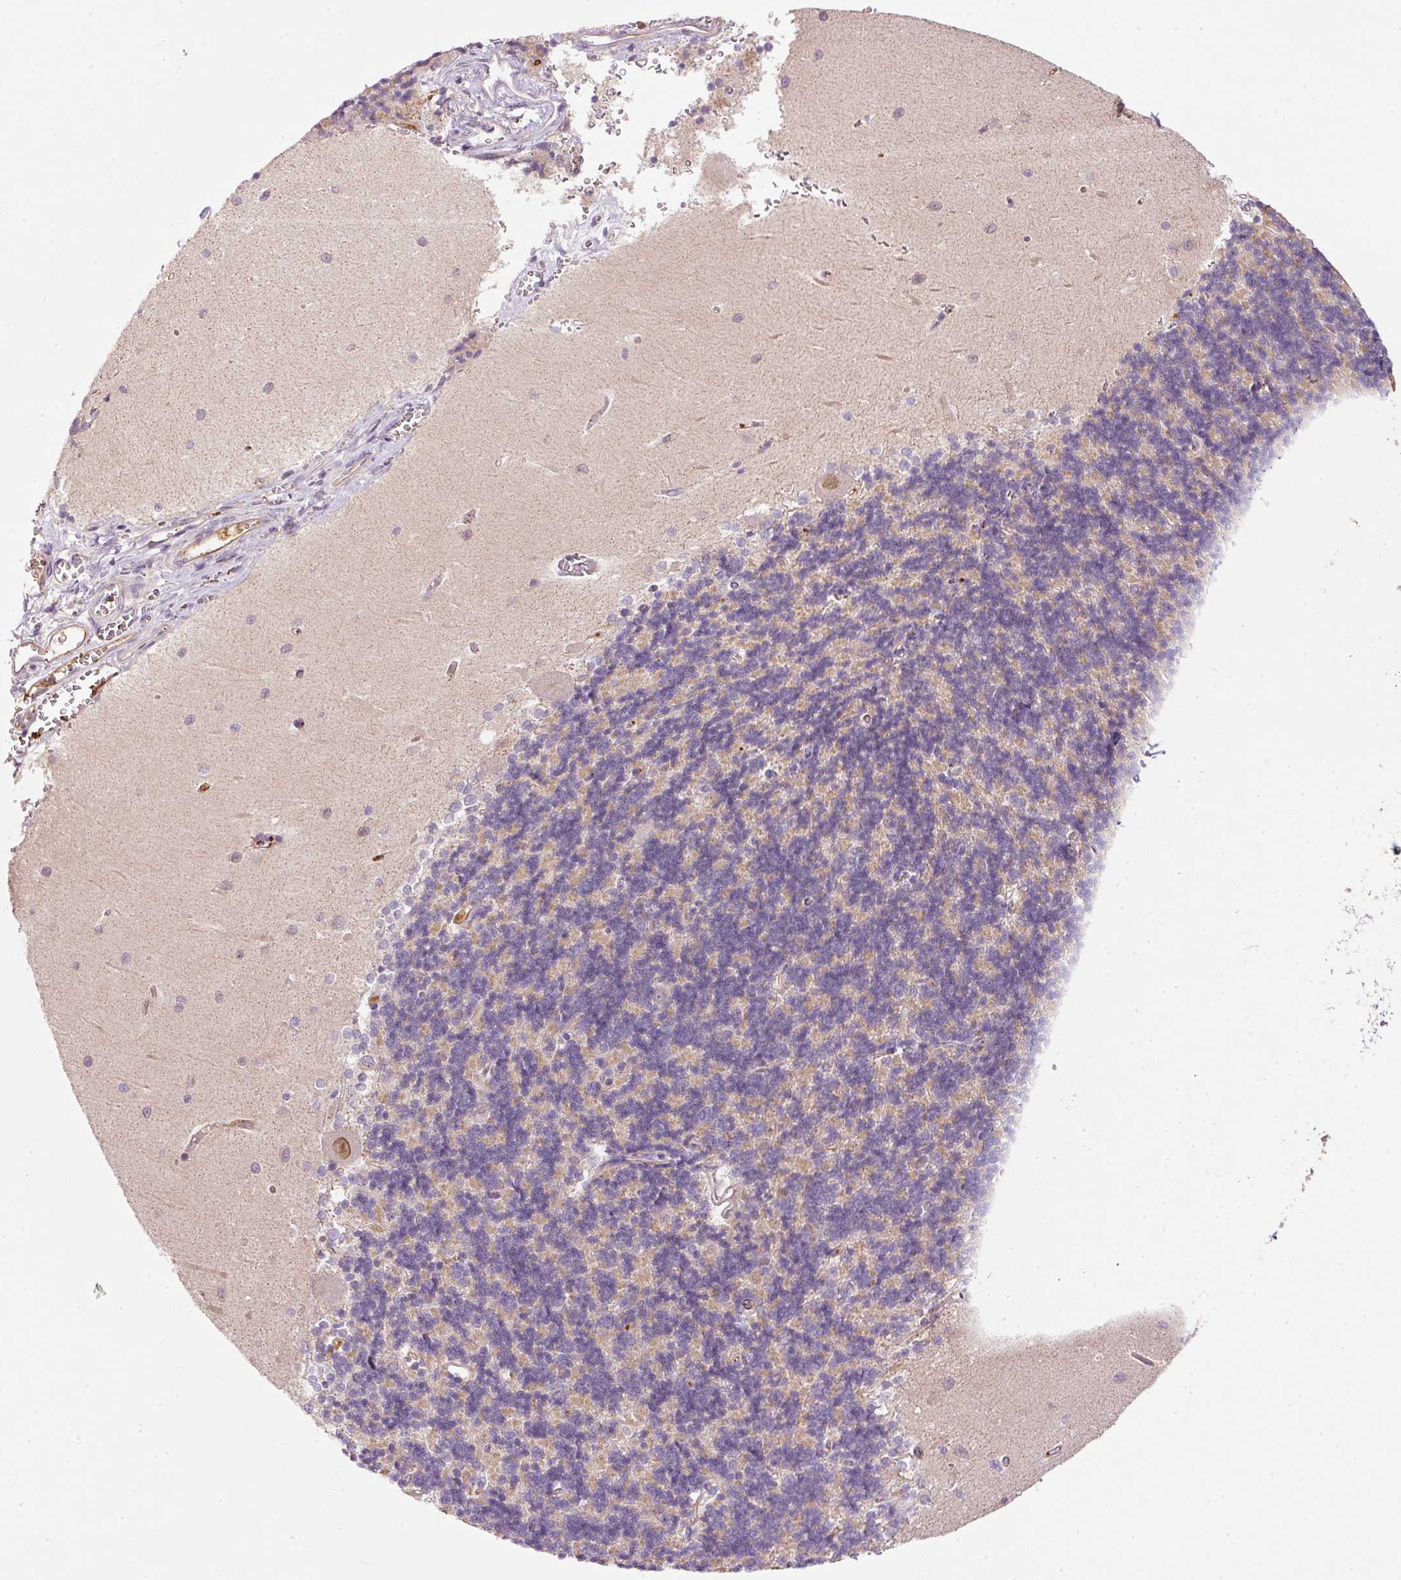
{"staining": {"intensity": "weak", "quantity": "25%-75%", "location": "cytoplasmic/membranous"}, "tissue": "cerebellum", "cell_type": "Cells in granular layer", "image_type": "normal", "snomed": [{"axis": "morphology", "description": "Normal tissue, NOS"}, {"axis": "topography", "description": "Cerebellum"}], "caption": "Protein staining of benign cerebellum shows weak cytoplasmic/membranous staining in about 25%-75% of cells in granular layer.", "gene": "KPNA5", "patient": {"sex": "male", "age": 37}}